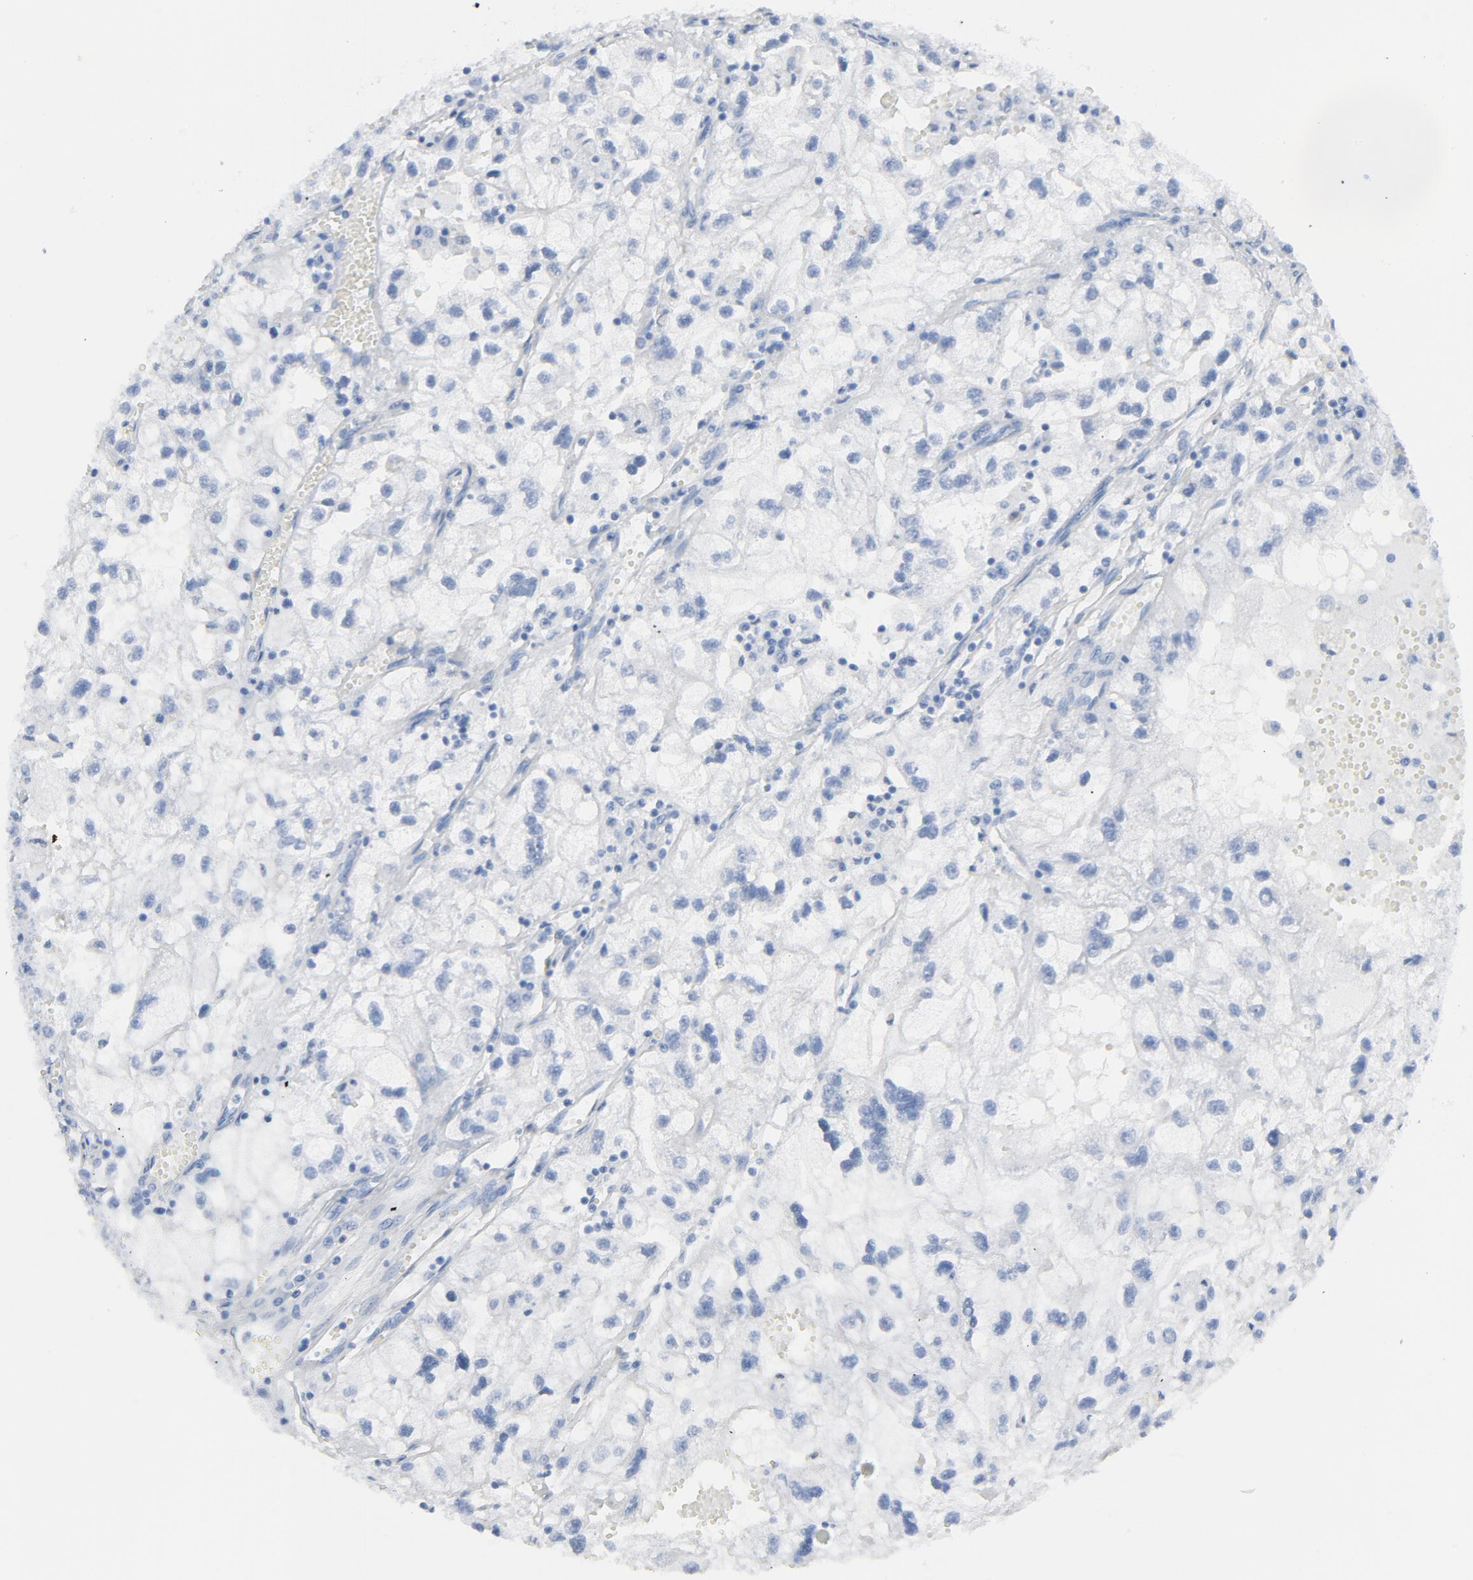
{"staining": {"intensity": "negative", "quantity": "none", "location": "none"}, "tissue": "renal cancer", "cell_type": "Tumor cells", "image_type": "cancer", "snomed": [{"axis": "morphology", "description": "Normal tissue, NOS"}, {"axis": "morphology", "description": "Adenocarcinoma, NOS"}, {"axis": "topography", "description": "Kidney"}], "caption": "Protein analysis of adenocarcinoma (renal) exhibits no significant expression in tumor cells.", "gene": "C14orf119", "patient": {"sex": "male", "age": 71}}